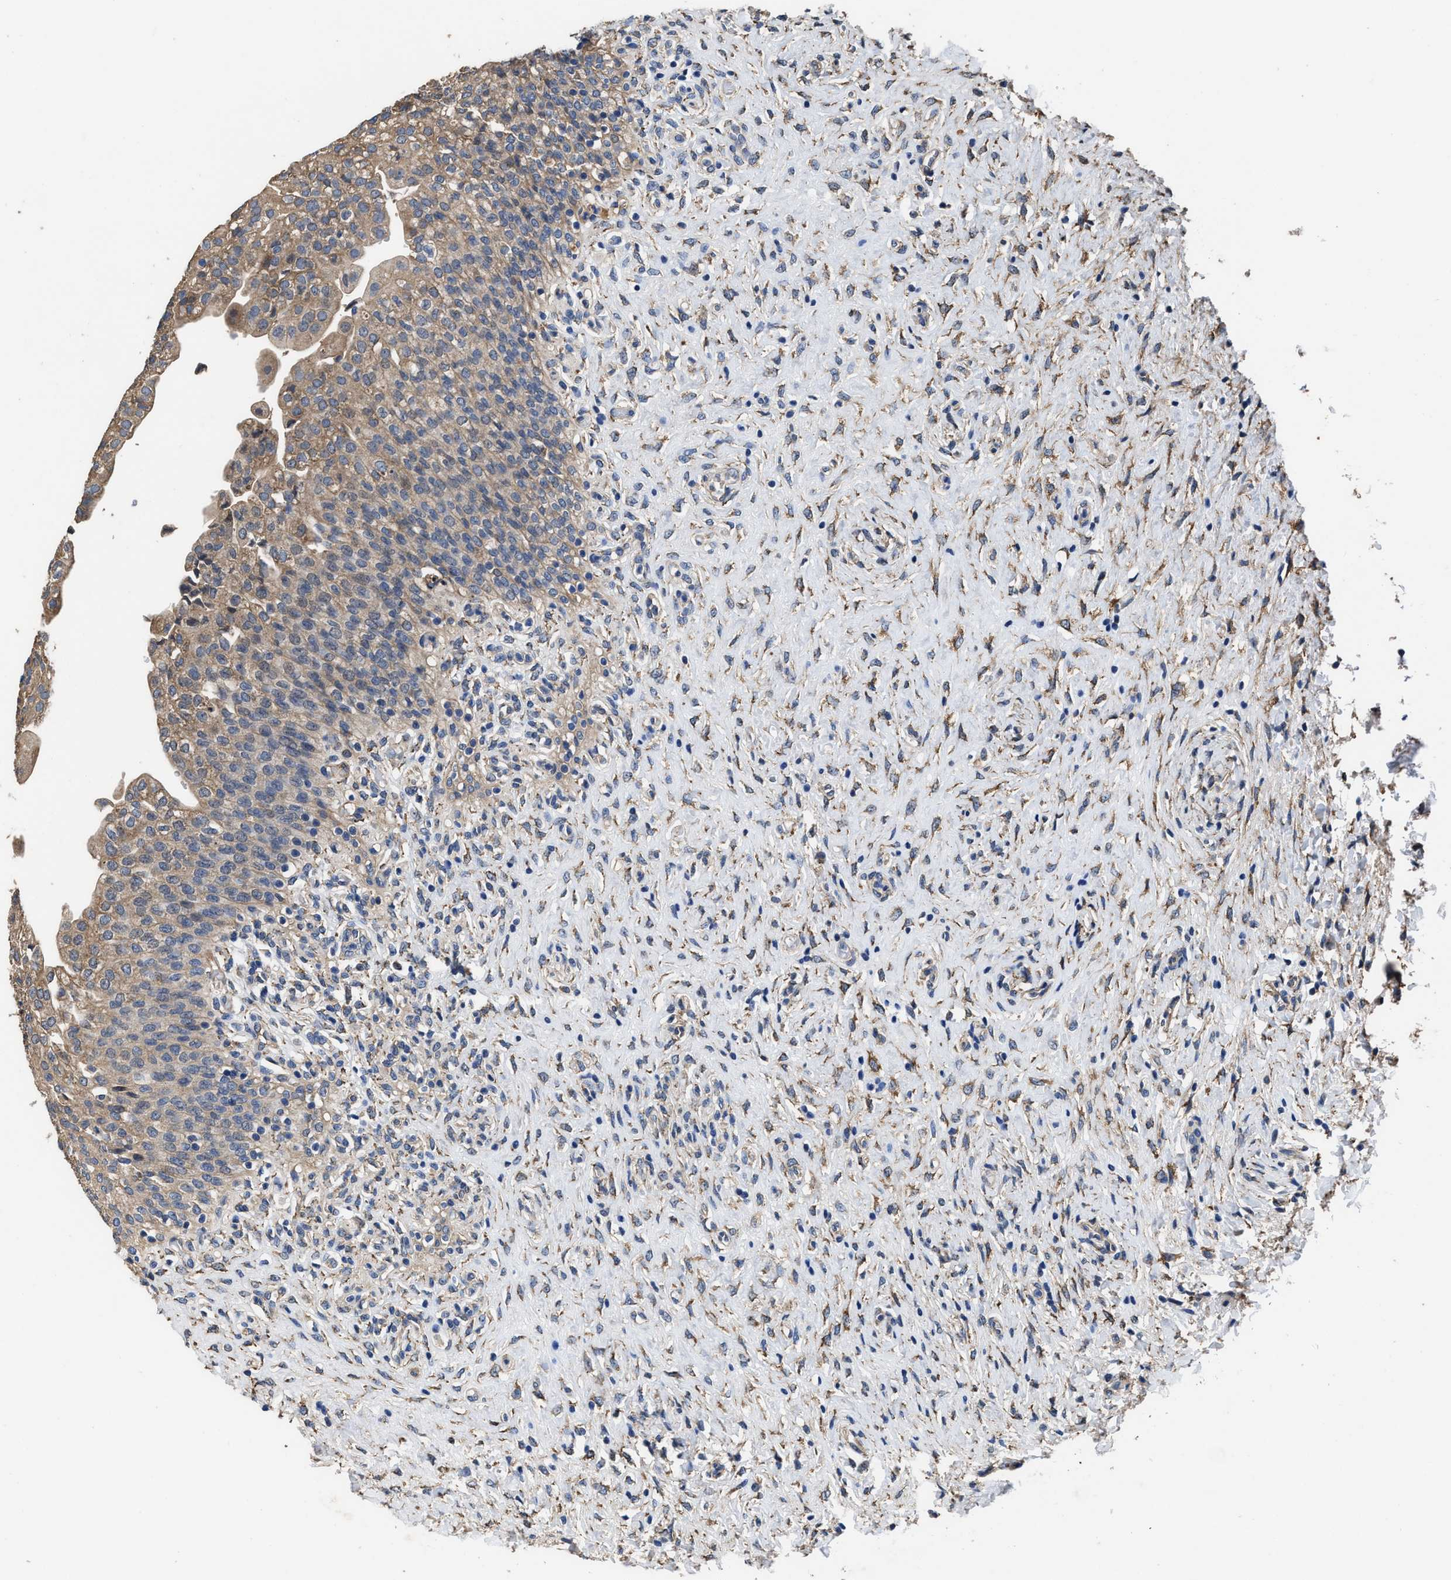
{"staining": {"intensity": "weak", "quantity": "25%-75%", "location": "cytoplasmic/membranous"}, "tissue": "urinary bladder", "cell_type": "Urothelial cells", "image_type": "normal", "snomed": [{"axis": "morphology", "description": "Urothelial carcinoma, High grade"}, {"axis": "topography", "description": "Urinary bladder"}], "caption": "Protein expression analysis of benign human urinary bladder reveals weak cytoplasmic/membranous expression in approximately 25%-75% of urothelial cells. (Stains: DAB (3,3'-diaminobenzidine) in brown, nuclei in blue, Microscopy: brightfield microscopy at high magnification).", "gene": "IDNK", "patient": {"sex": "male", "age": 46}}